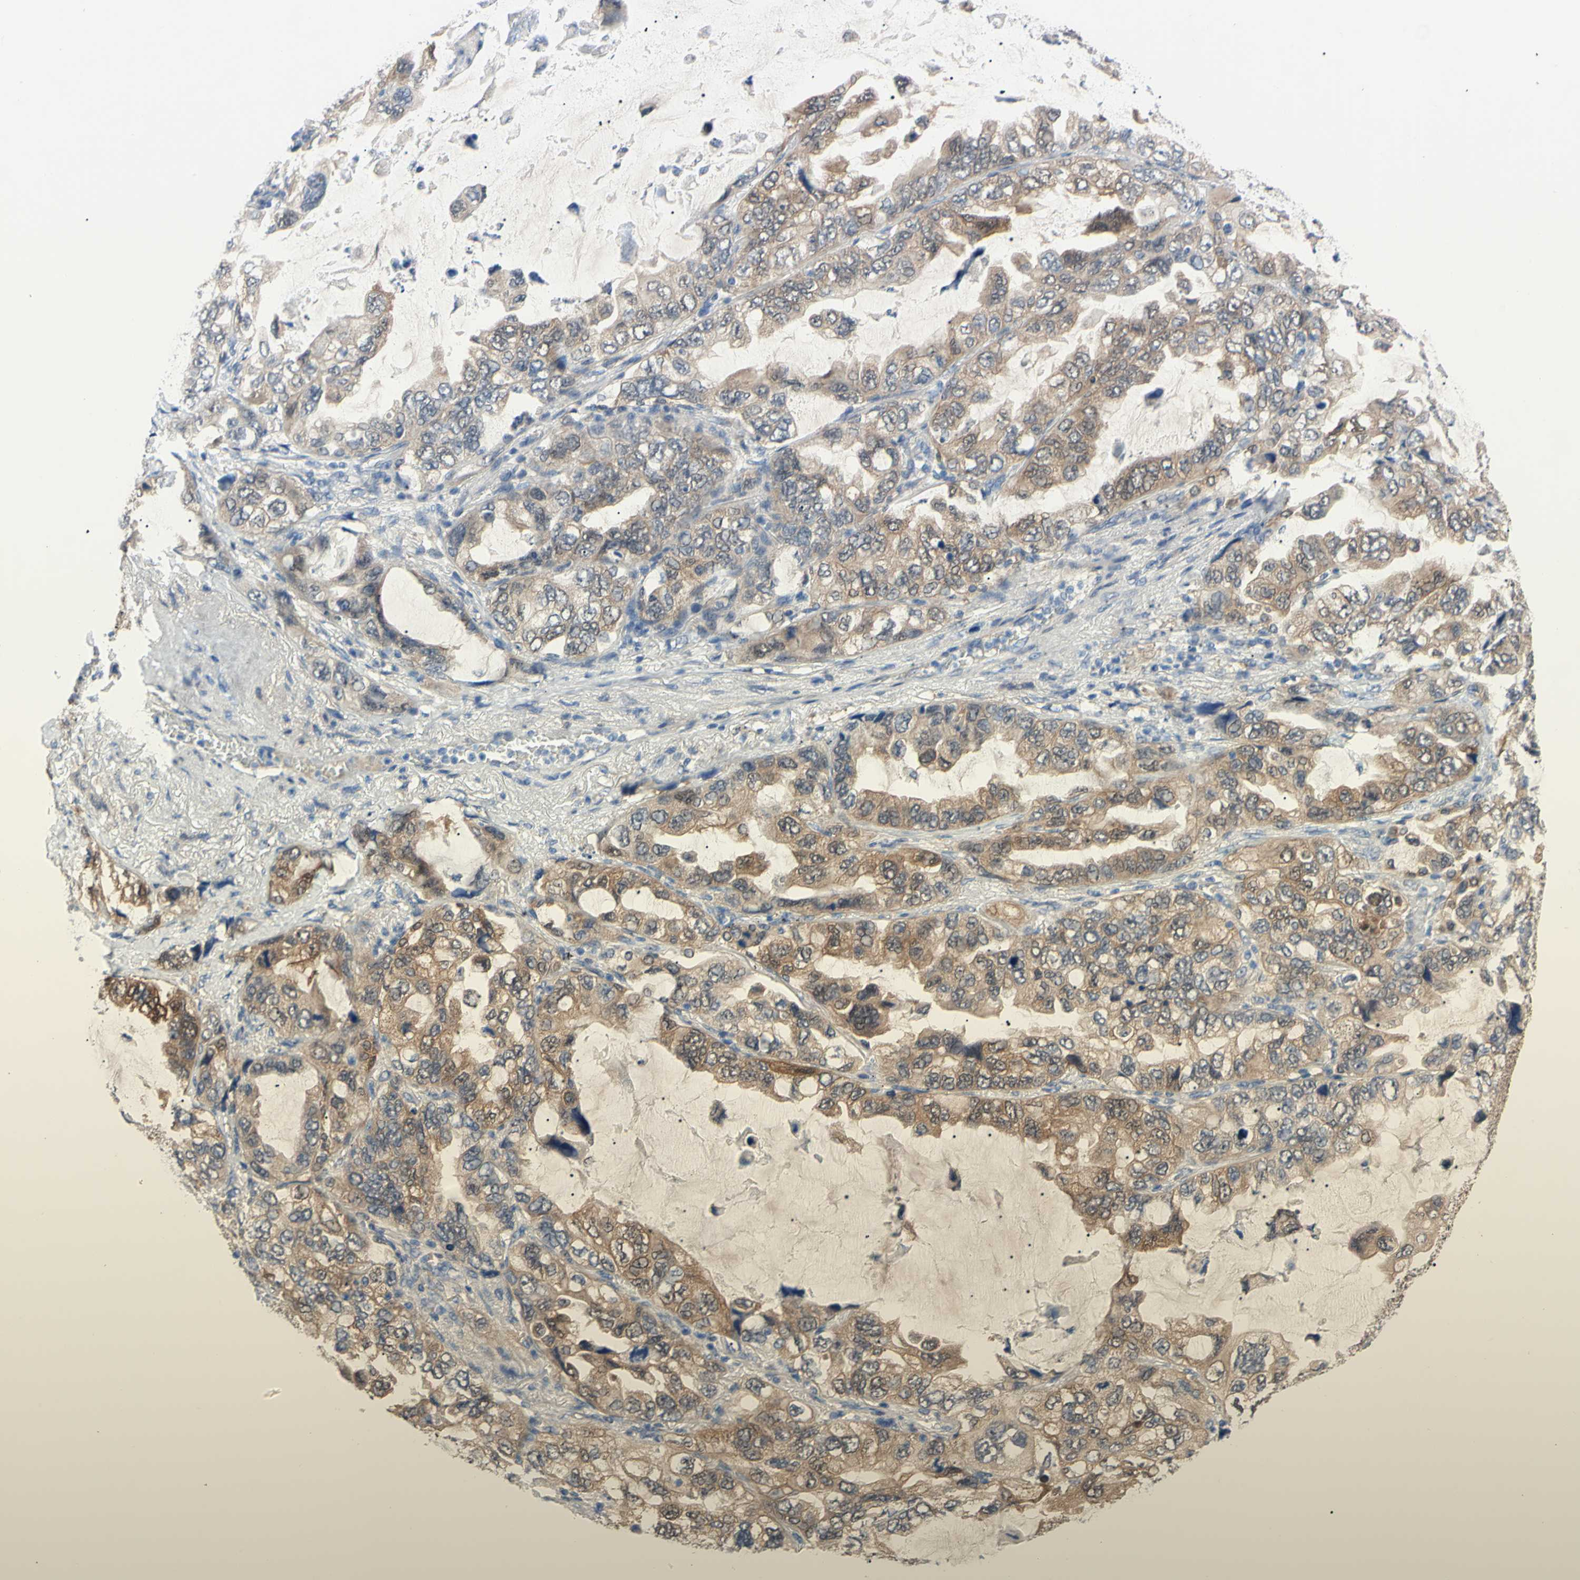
{"staining": {"intensity": "moderate", "quantity": "25%-75%", "location": "cytoplasmic/membranous"}, "tissue": "lung cancer", "cell_type": "Tumor cells", "image_type": "cancer", "snomed": [{"axis": "morphology", "description": "Squamous cell carcinoma, NOS"}, {"axis": "topography", "description": "Lung"}], "caption": "DAB immunohistochemical staining of human lung cancer (squamous cell carcinoma) demonstrates moderate cytoplasmic/membranous protein expression in approximately 25%-75% of tumor cells. Nuclei are stained in blue.", "gene": "NOL3", "patient": {"sex": "female", "age": 73}}